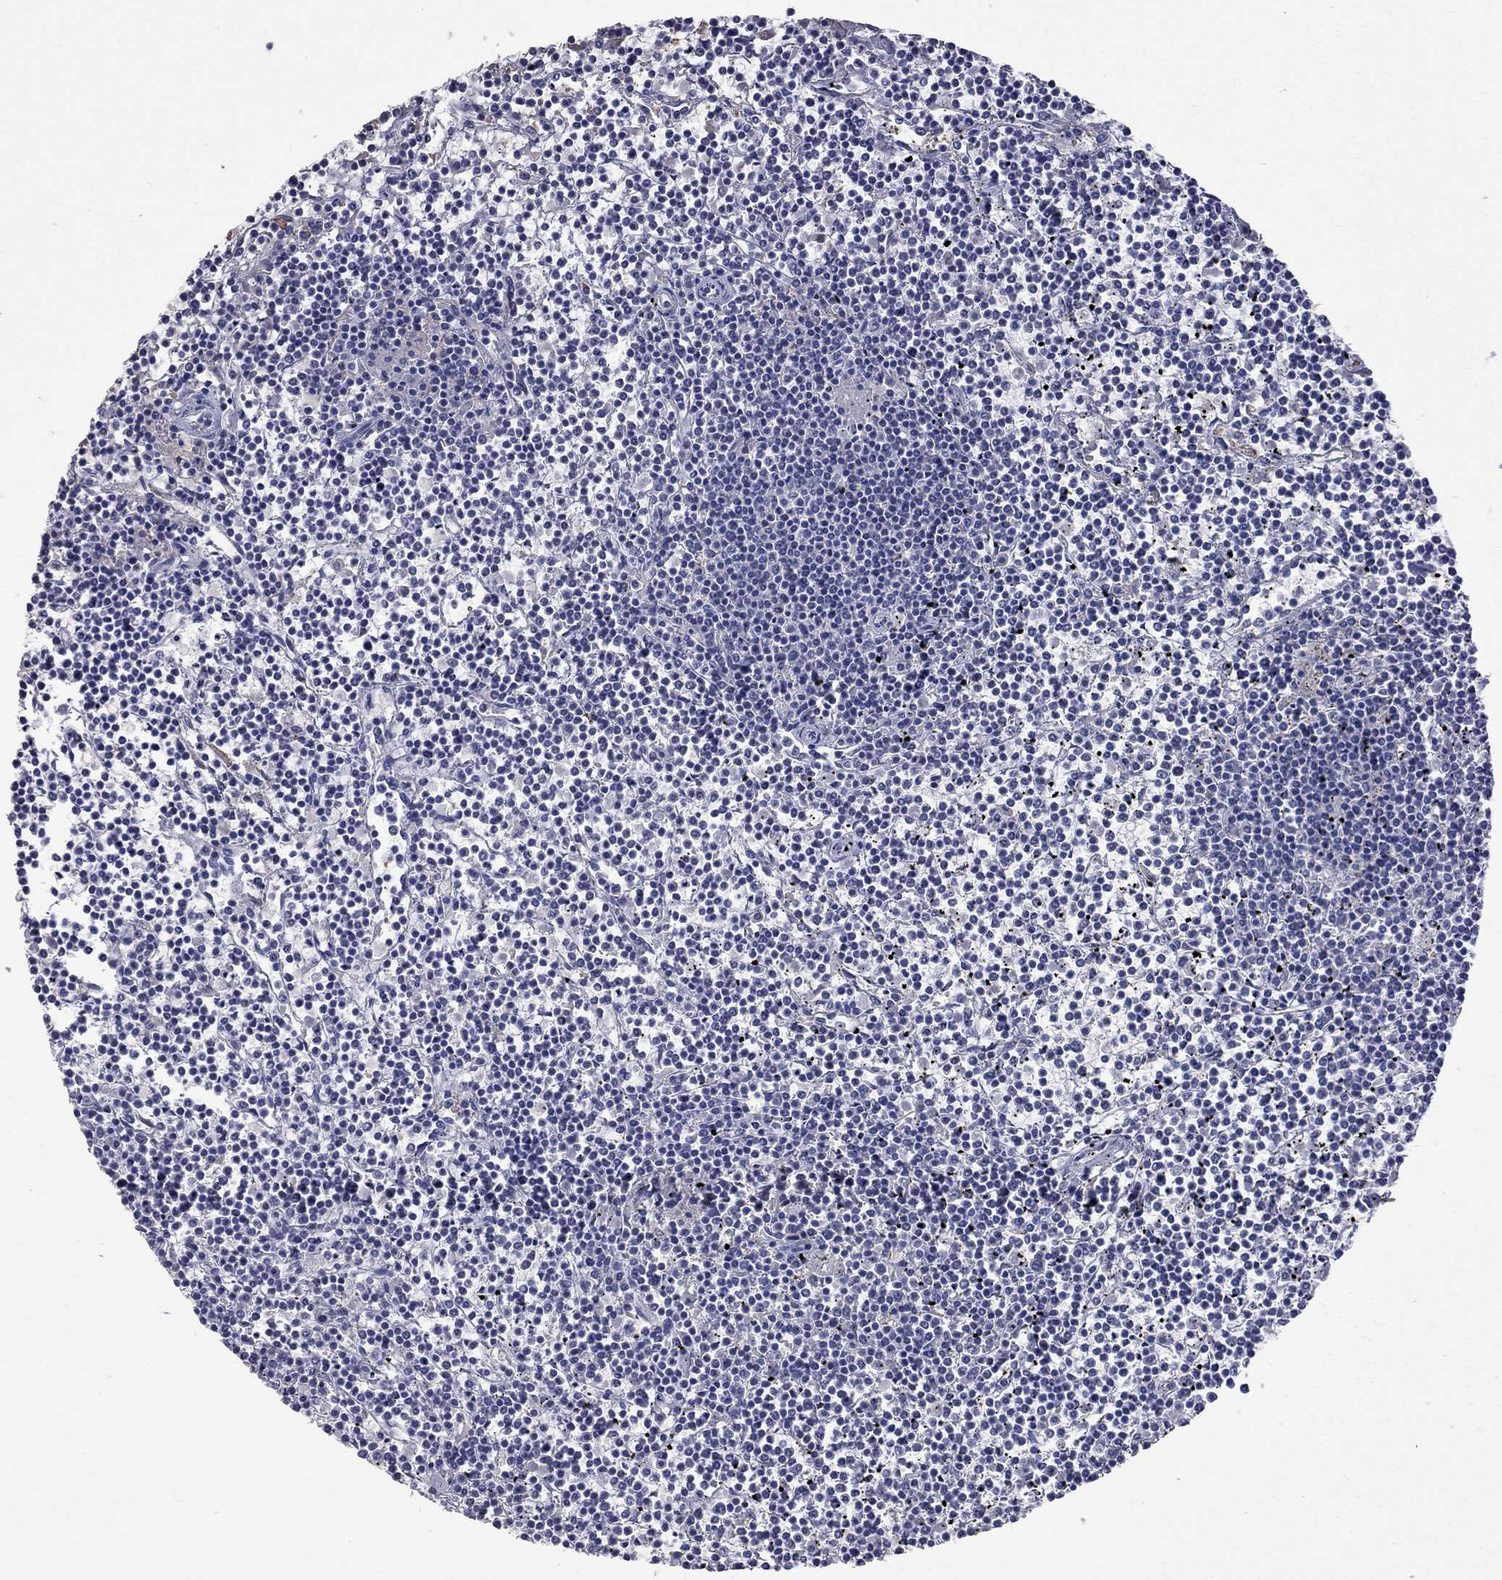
{"staining": {"intensity": "negative", "quantity": "none", "location": "none"}, "tissue": "lymphoma", "cell_type": "Tumor cells", "image_type": "cancer", "snomed": [{"axis": "morphology", "description": "Malignant lymphoma, non-Hodgkin's type, Low grade"}, {"axis": "topography", "description": "Spleen"}], "caption": "There is no significant expression in tumor cells of lymphoma.", "gene": "CKAP2", "patient": {"sex": "female", "age": 19}}